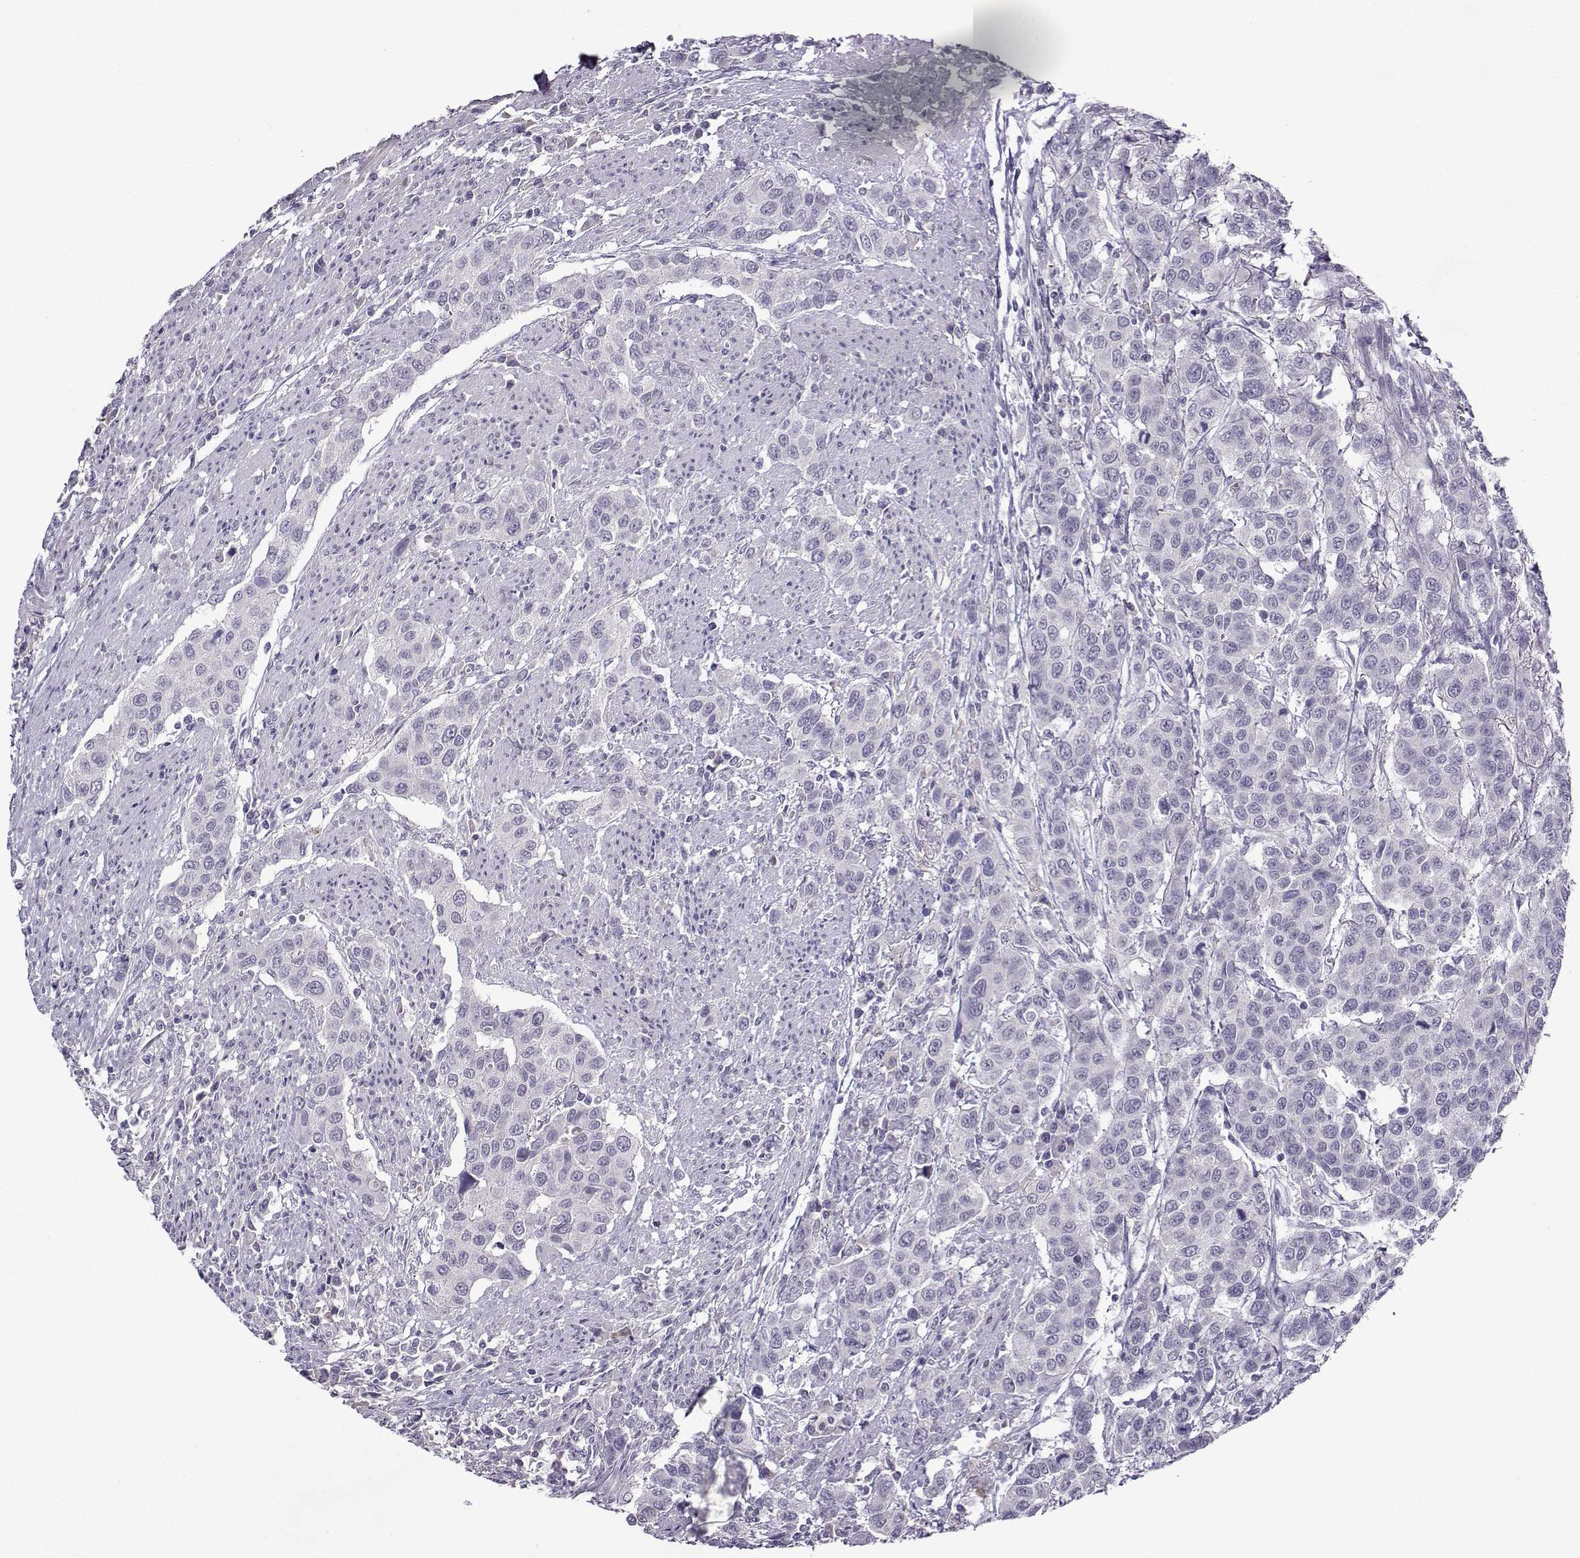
{"staining": {"intensity": "negative", "quantity": "none", "location": "none"}, "tissue": "urothelial cancer", "cell_type": "Tumor cells", "image_type": "cancer", "snomed": [{"axis": "morphology", "description": "Urothelial carcinoma, High grade"}, {"axis": "topography", "description": "Urinary bladder"}], "caption": "A high-resolution micrograph shows immunohistochemistry (IHC) staining of high-grade urothelial carcinoma, which reveals no significant staining in tumor cells. (Brightfield microscopy of DAB immunohistochemistry (IHC) at high magnification).", "gene": "CRYBB1", "patient": {"sex": "female", "age": 58}}